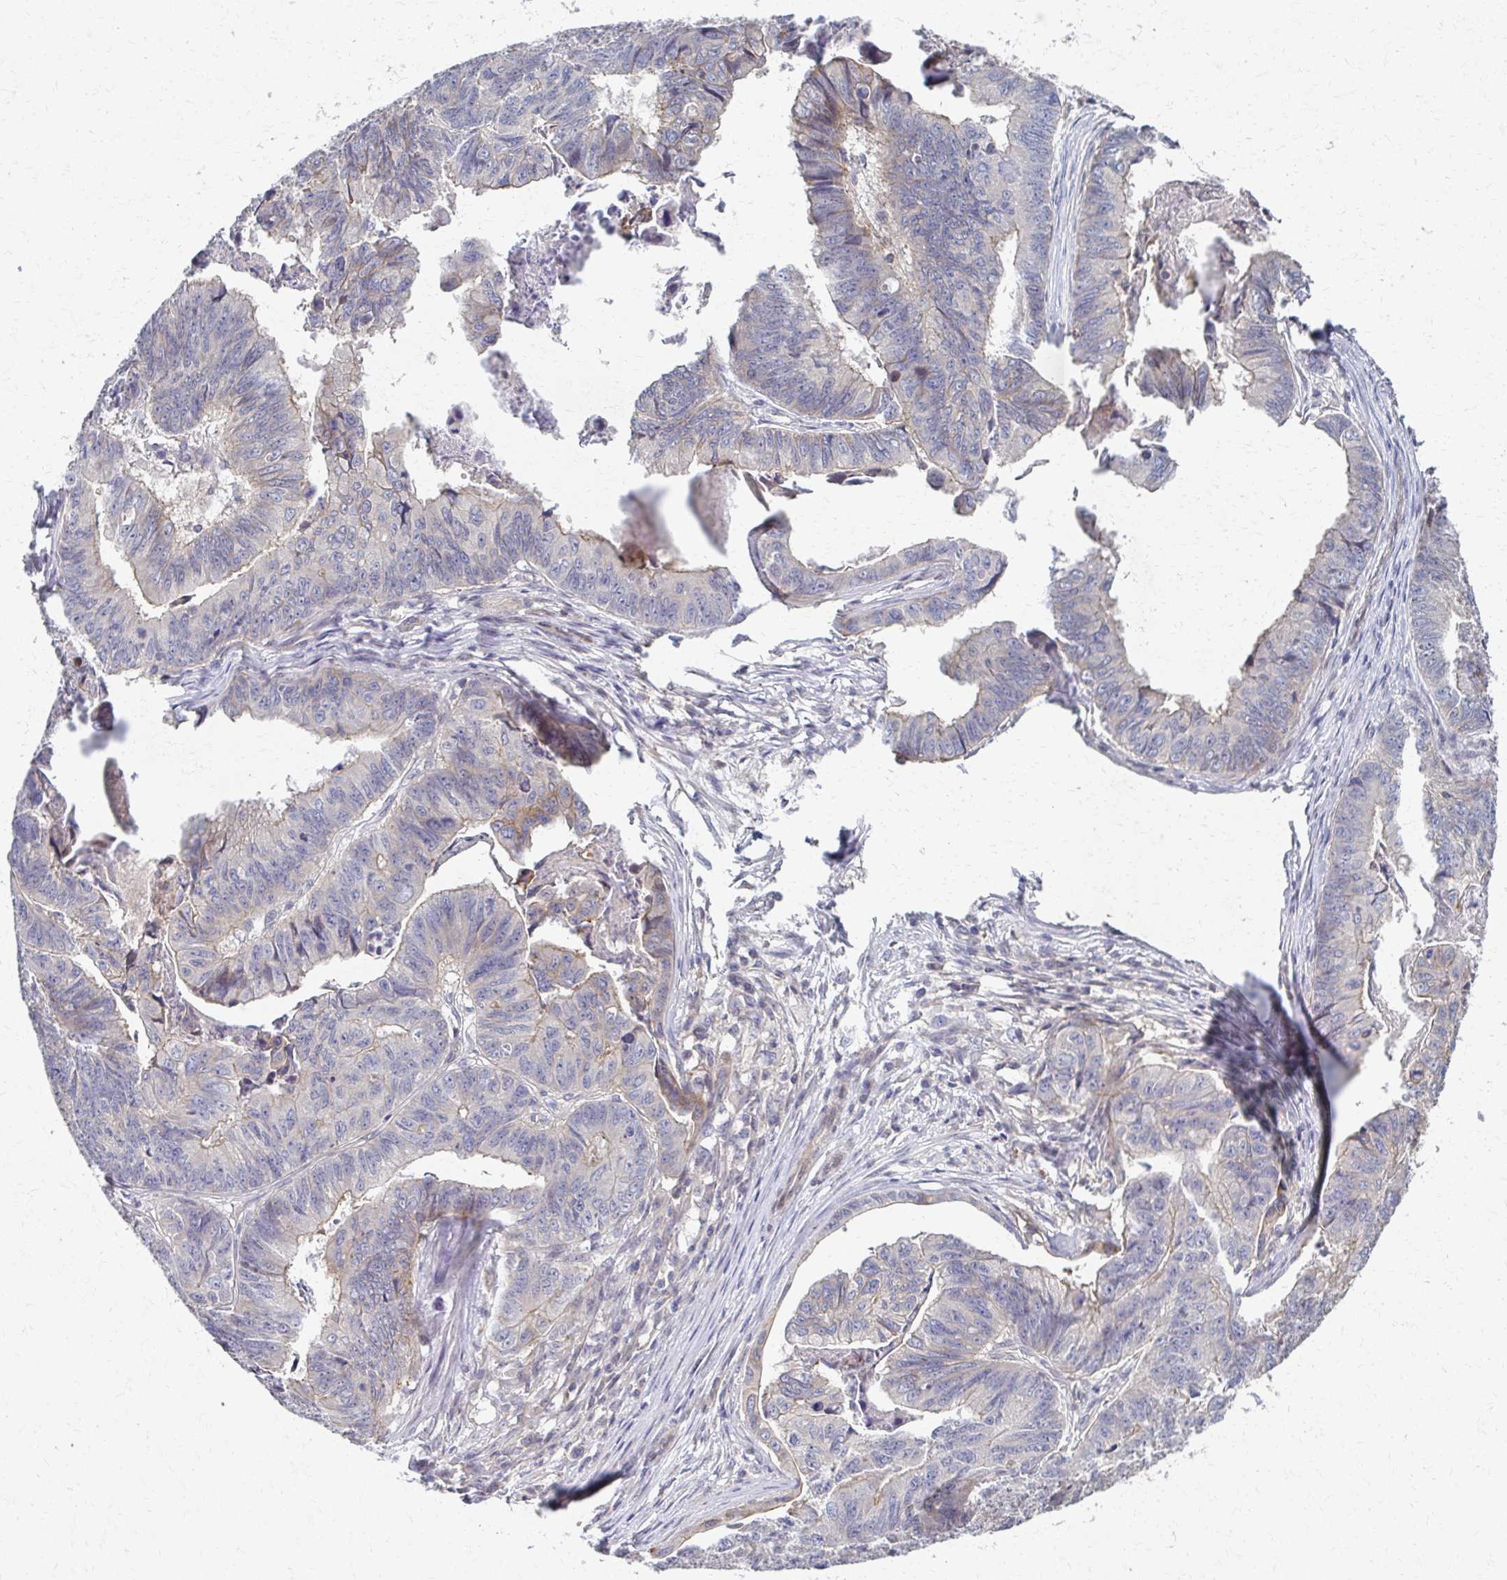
{"staining": {"intensity": "weak", "quantity": "<25%", "location": "cytoplasmic/membranous"}, "tissue": "stomach cancer", "cell_type": "Tumor cells", "image_type": "cancer", "snomed": [{"axis": "morphology", "description": "Adenocarcinoma, NOS"}, {"axis": "topography", "description": "Stomach, lower"}], "caption": "Tumor cells are negative for protein expression in human stomach adenocarcinoma. (Immunohistochemistry, brightfield microscopy, high magnification).", "gene": "EOLA2", "patient": {"sex": "male", "age": 77}}